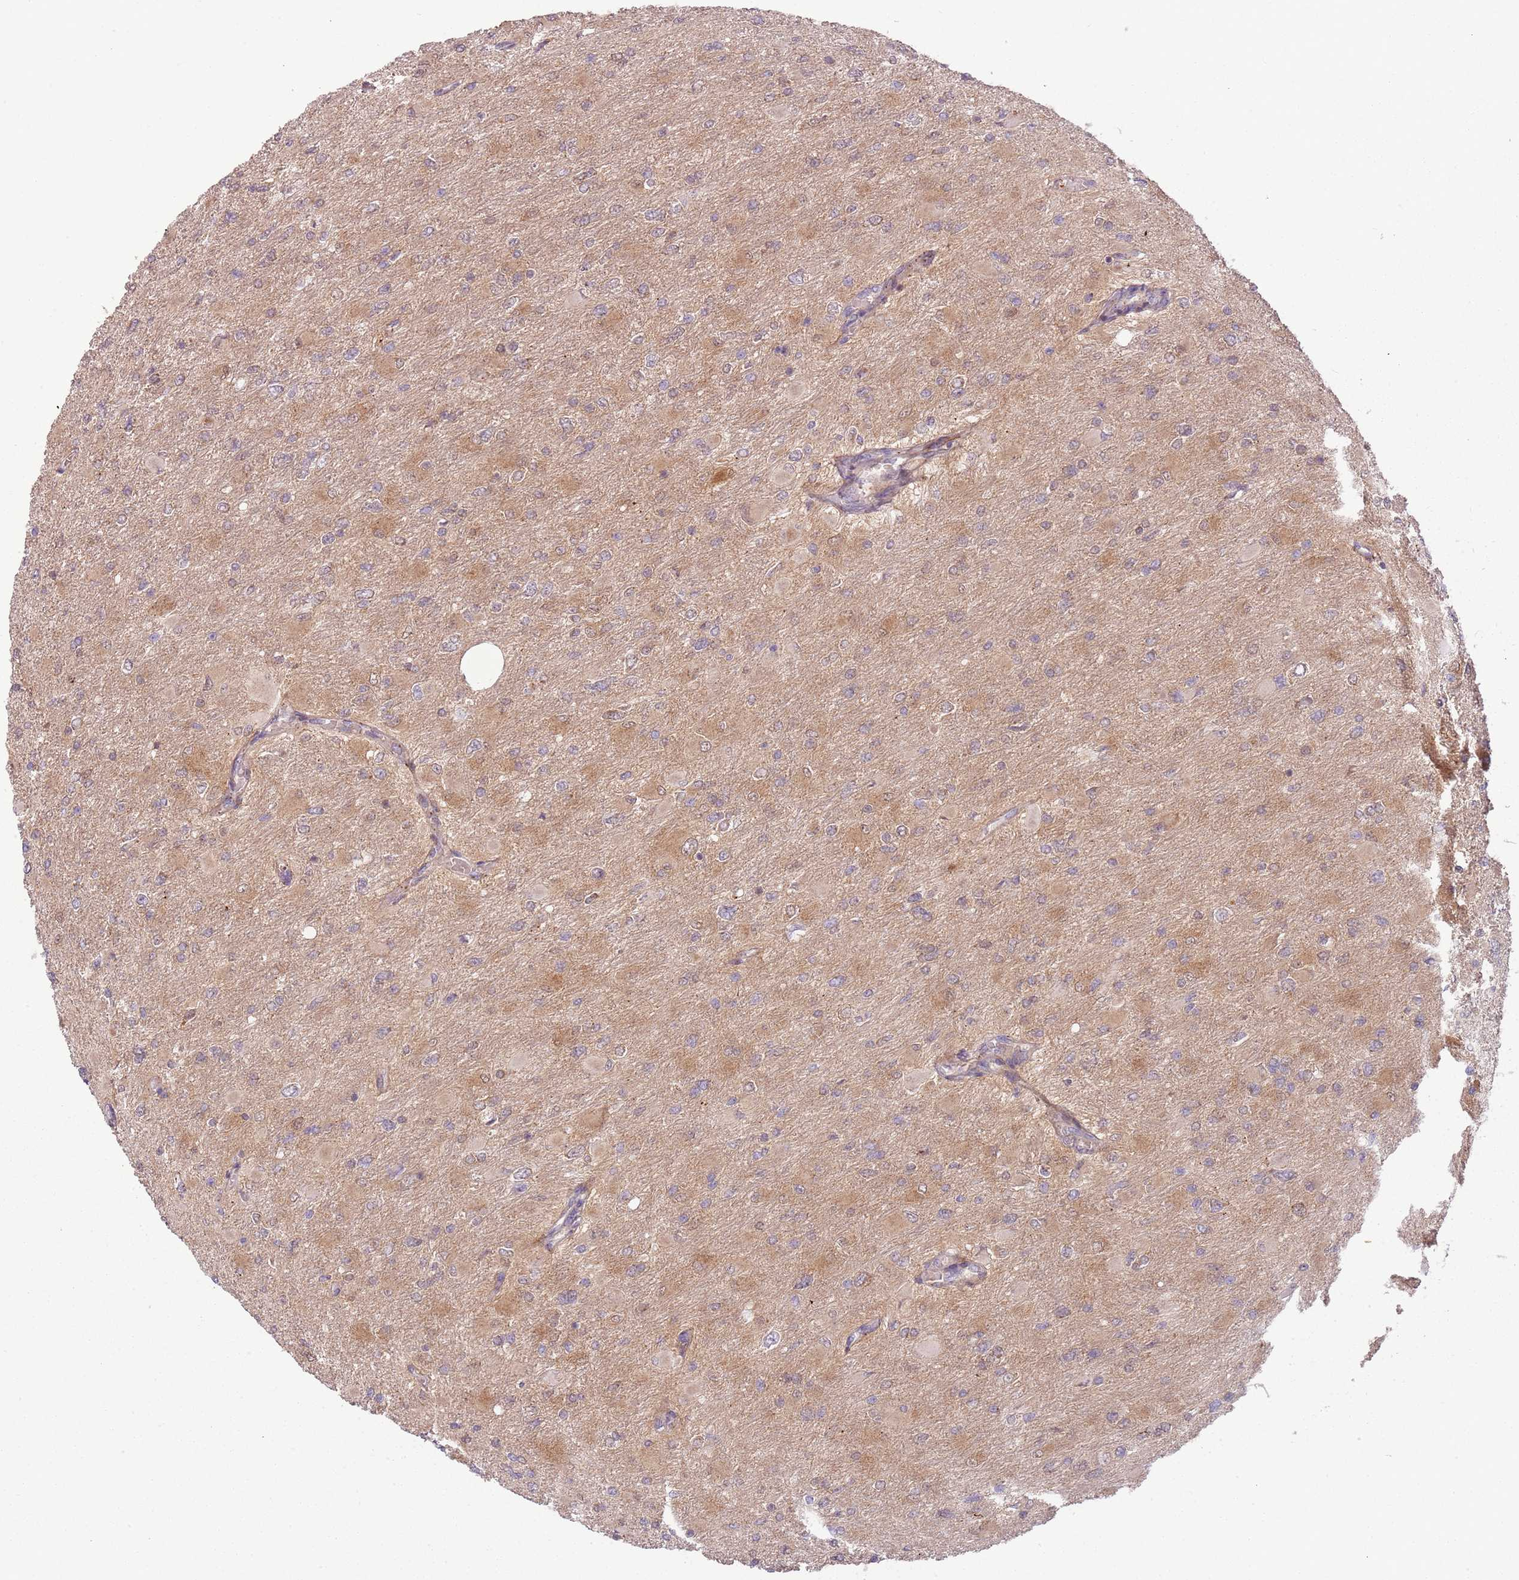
{"staining": {"intensity": "weak", "quantity": "25%-75%", "location": "cytoplasmic/membranous"}, "tissue": "glioma", "cell_type": "Tumor cells", "image_type": "cancer", "snomed": [{"axis": "morphology", "description": "Glioma, malignant, High grade"}, {"axis": "topography", "description": "Cerebral cortex"}], "caption": "The micrograph reveals immunohistochemical staining of malignant high-grade glioma. There is weak cytoplasmic/membranous positivity is present in approximately 25%-75% of tumor cells.", "gene": "DTD2", "patient": {"sex": "female", "age": 36}}